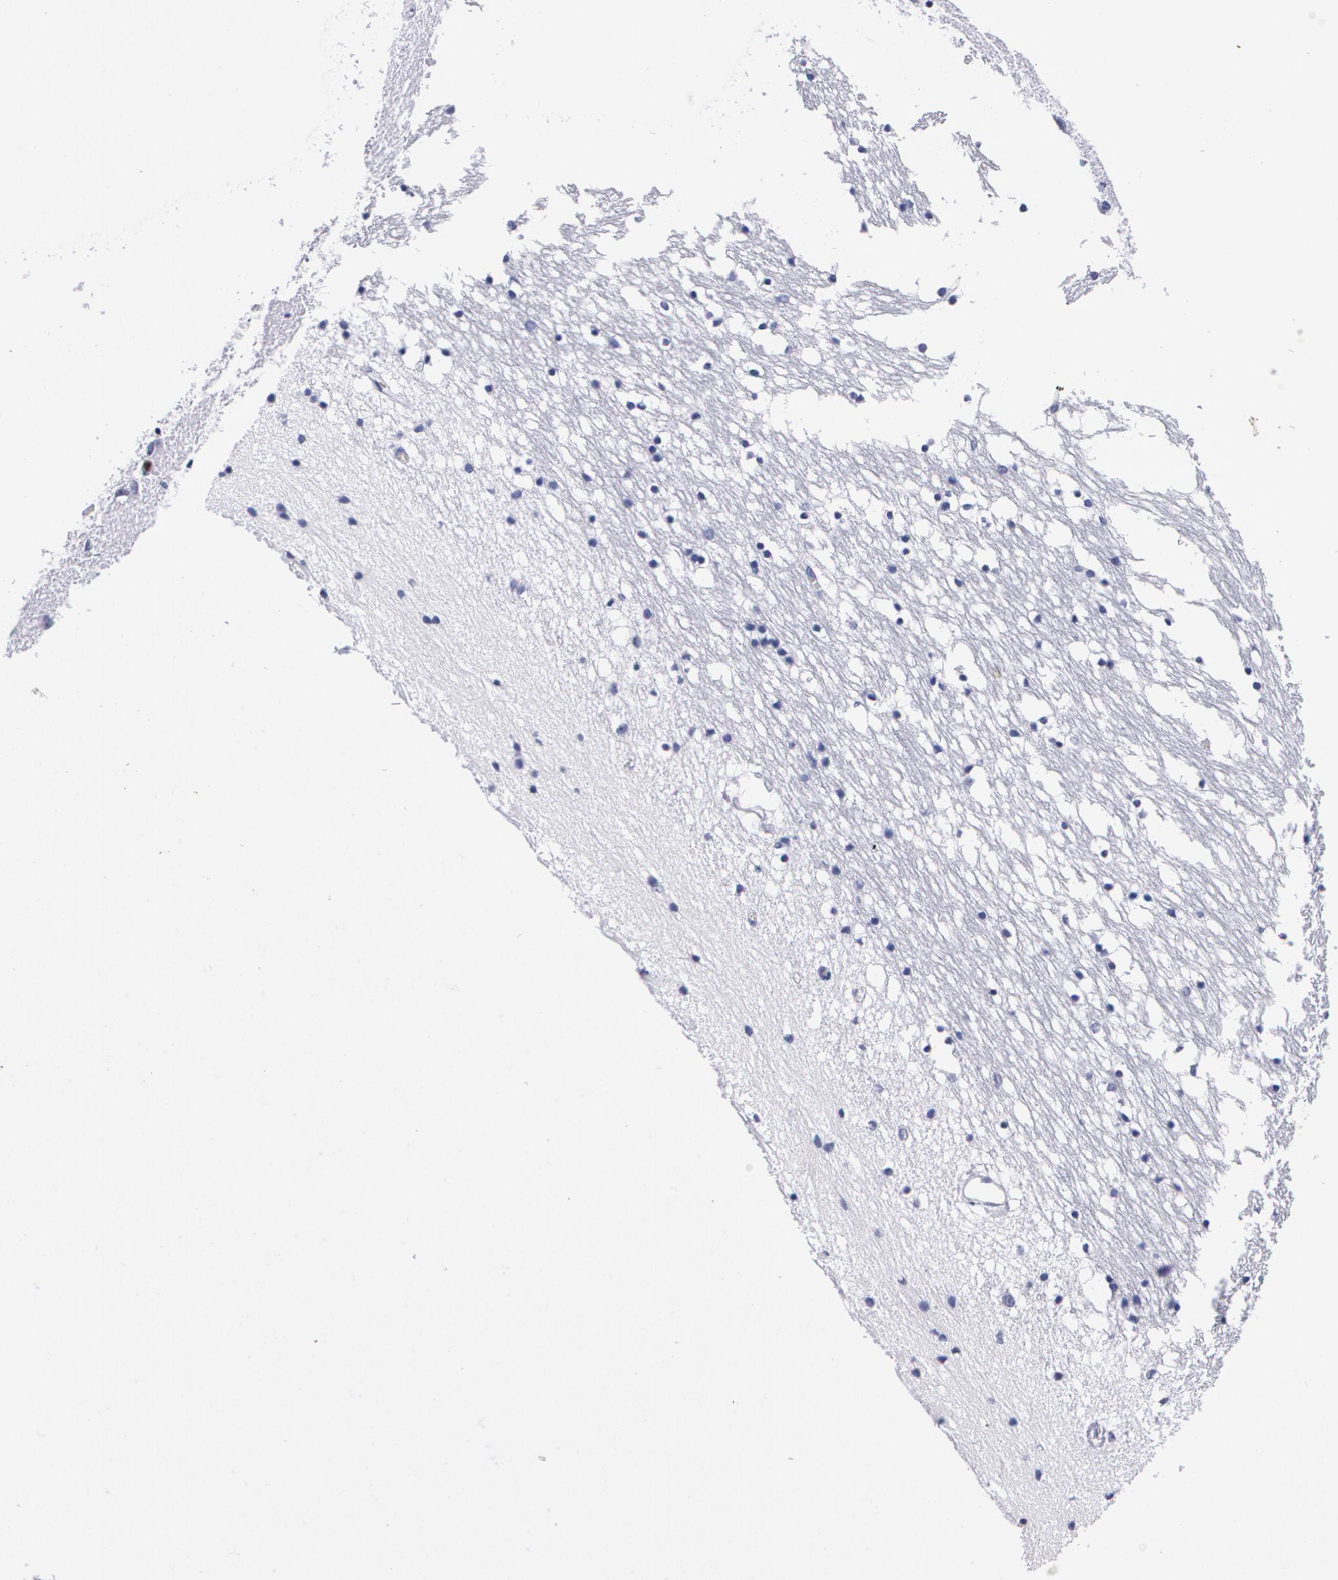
{"staining": {"intensity": "negative", "quantity": "none", "location": "none"}, "tissue": "caudate", "cell_type": "Glial cells", "image_type": "normal", "snomed": [{"axis": "morphology", "description": "Normal tissue, NOS"}, {"axis": "topography", "description": "Lateral ventricle wall"}], "caption": "Glial cells show no significant staining in benign caudate.", "gene": "S100A8", "patient": {"sex": "male", "age": 45}}